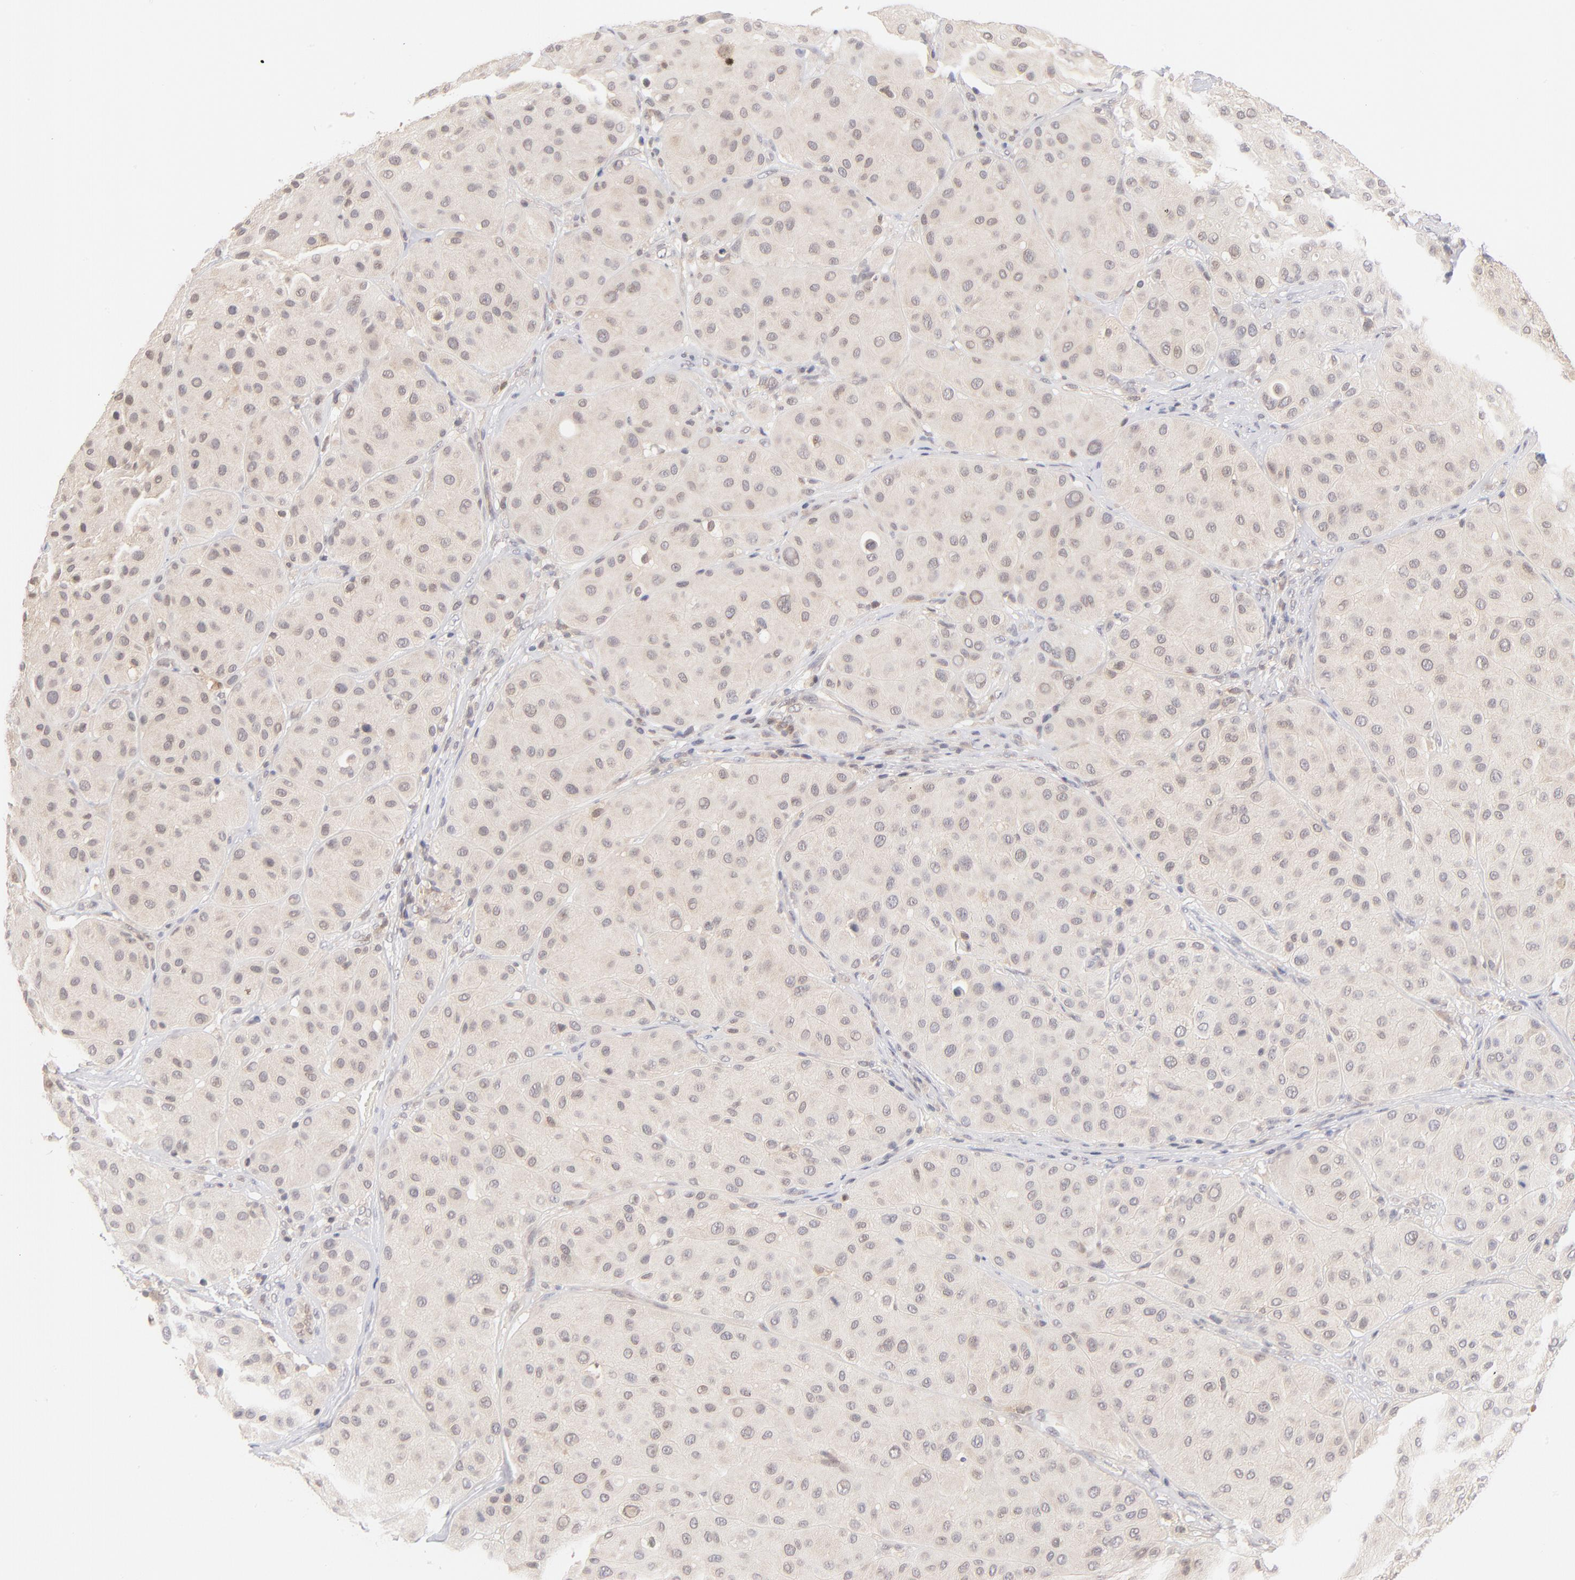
{"staining": {"intensity": "weak", "quantity": "25%-75%", "location": "cytoplasmic/membranous,nuclear"}, "tissue": "melanoma", "cell_type": "Tumor cells", "image_type": "cancer", "snomed": [{"axis": "morphology", "description": "Normal tissue, NOS"}, {"axis": "morphology", "description": "Malignant melanoma, Metastatic site"}, {"axis": "topography", "description": "Skin"}], "caption": "This is a photomicrograph of IHC staining of melanoma, which shows weak expression in the cytoplasmic/membranous and nuclear of tumor cells.", "gene": "CASP6", "patient": {"sex": "male", "age": 41}}